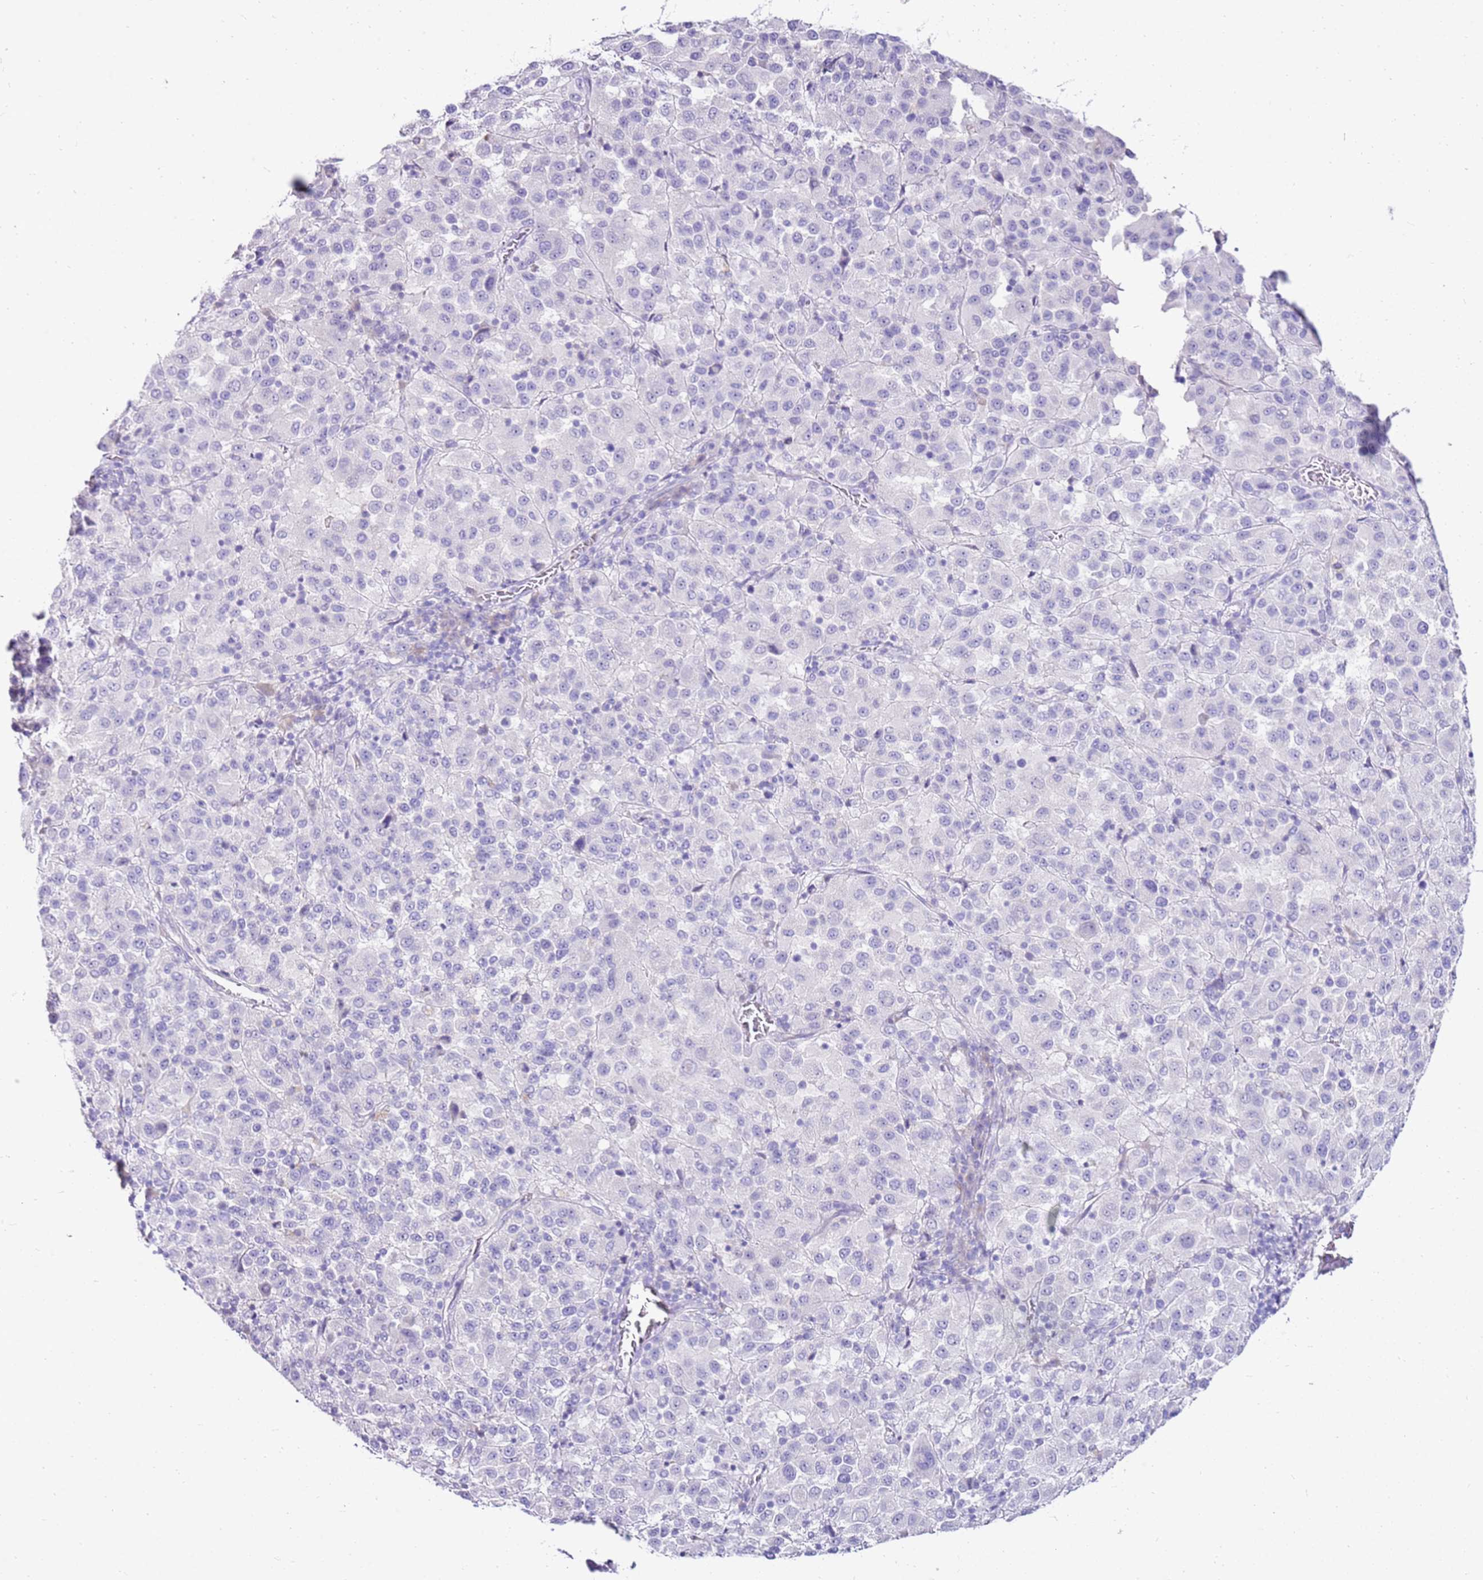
{"staining": {"intensity": "negative", "quantity": "none", "location": "none"}, "tissue": "melanoma", "cell_type": "Tumor cells", "image_type": "cancer", "snomed": [{"axis": "morphology", "description": "Malignant melanoma, Metastatic site"}, {"axis": "topography", "description": "Lung"}], "caption": "DAB (3,3'-diaminobenzidine) immunohistochemical staining of malignant melanoma (metastatic site) reveals no significant positivity in tumor cells. (DAB IHC visualized using brightfield microscopy, high magnification).", "gene": "EVPLL", "patient": {"sex": "male", "age": 64}}